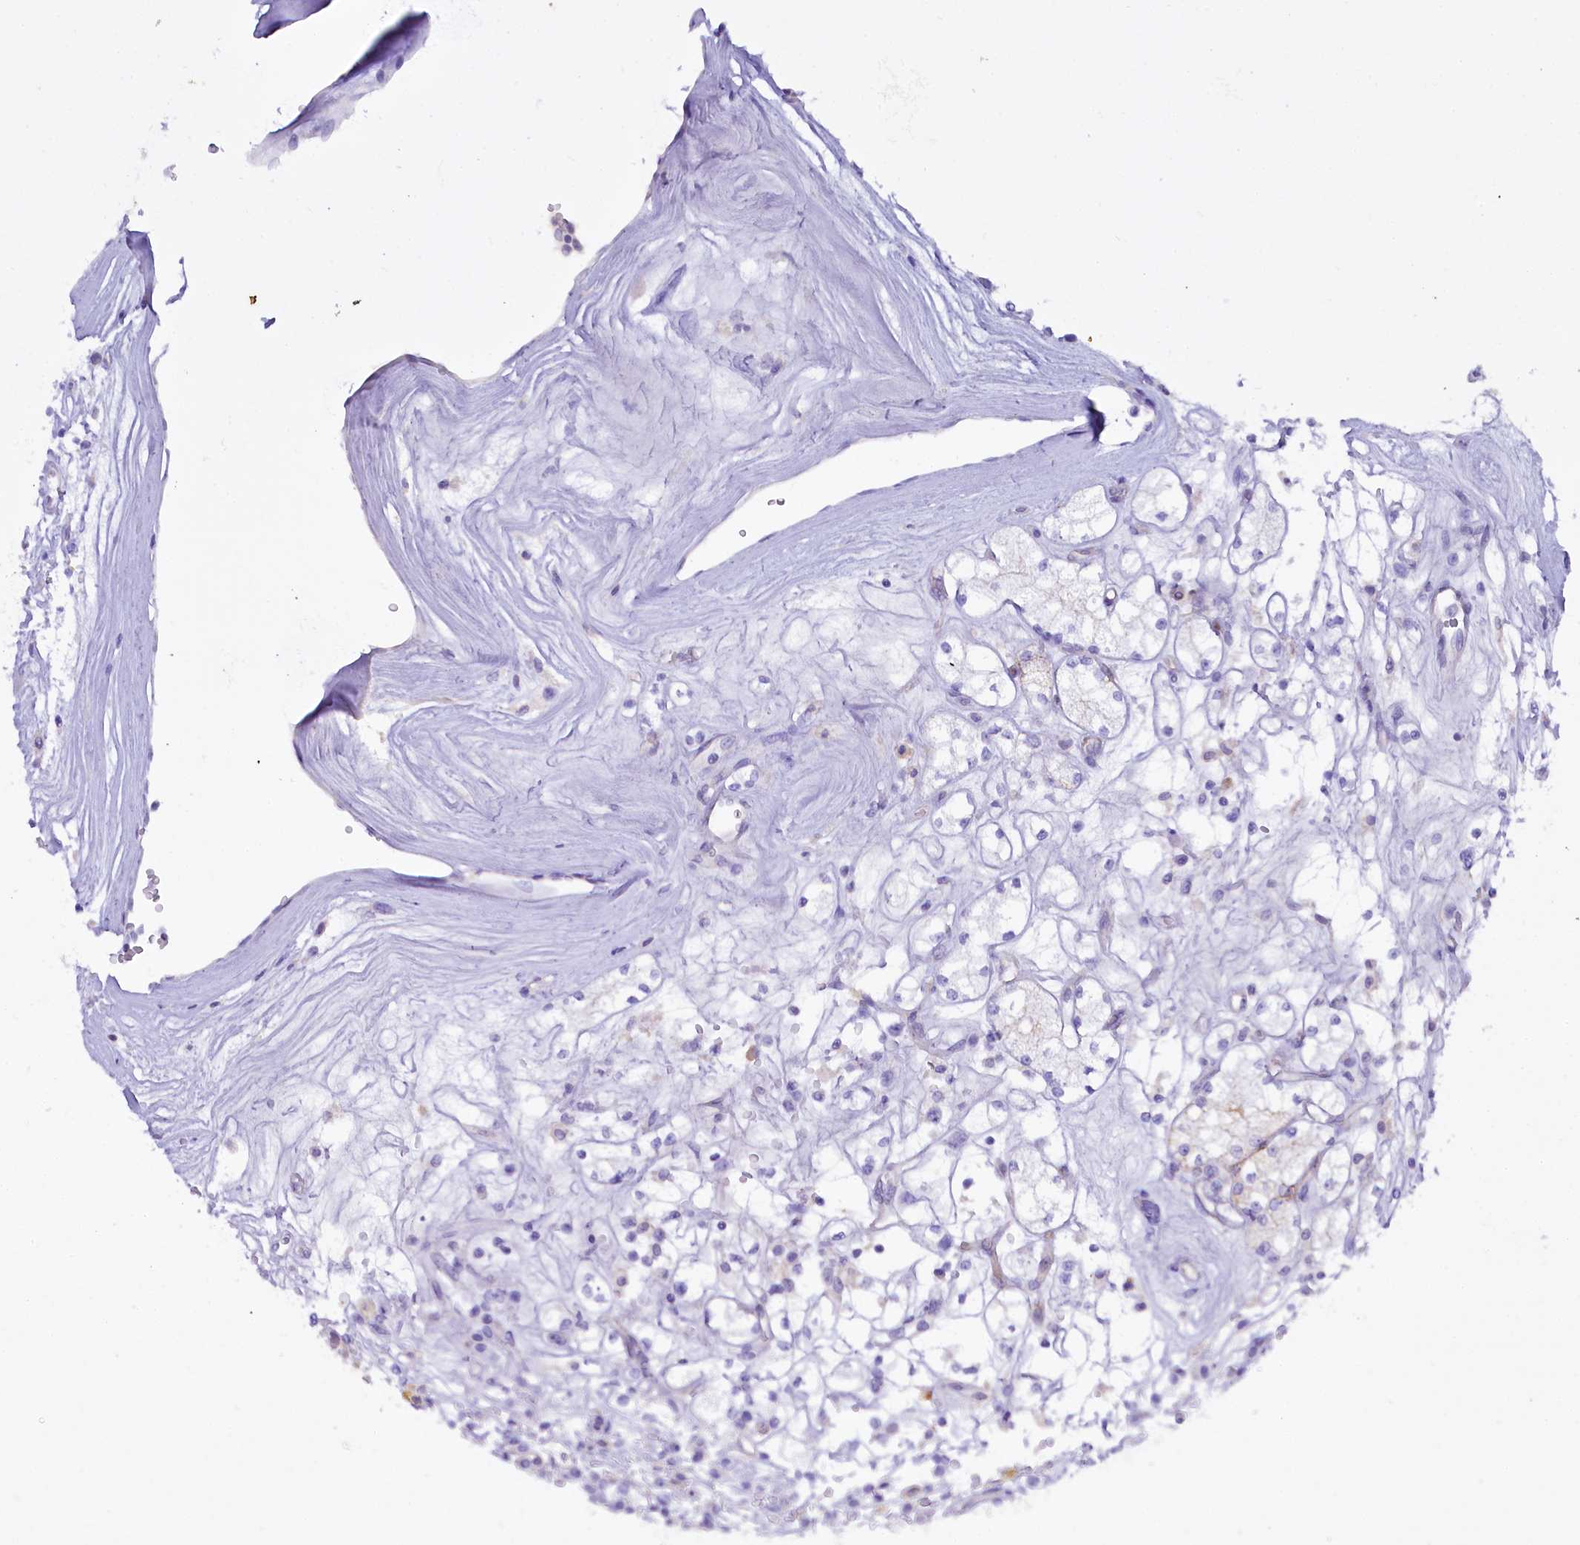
{"staining": {"intensity": "moderate", "quantity": "<25%", "location": "cytoplasmic/membranous"}, "tissue": "renal cancer", "cell_type": "Tumor cells", "image_type": "cancer", "snomed": [{"axis": "morphology", "description": "Adenocarcinoma, NOS"}, {"axis": "topography", "description": "Kidney"}], "caption": "Immunohistochemical staining of human renal cancer (adenocarcinoma) demonstrates moderate cytoplasmic/membranous protein positivity in approximately <25% of tumor cells.", "gene": "FAAP20", "patient": {"sex": "male", "age": 77}}